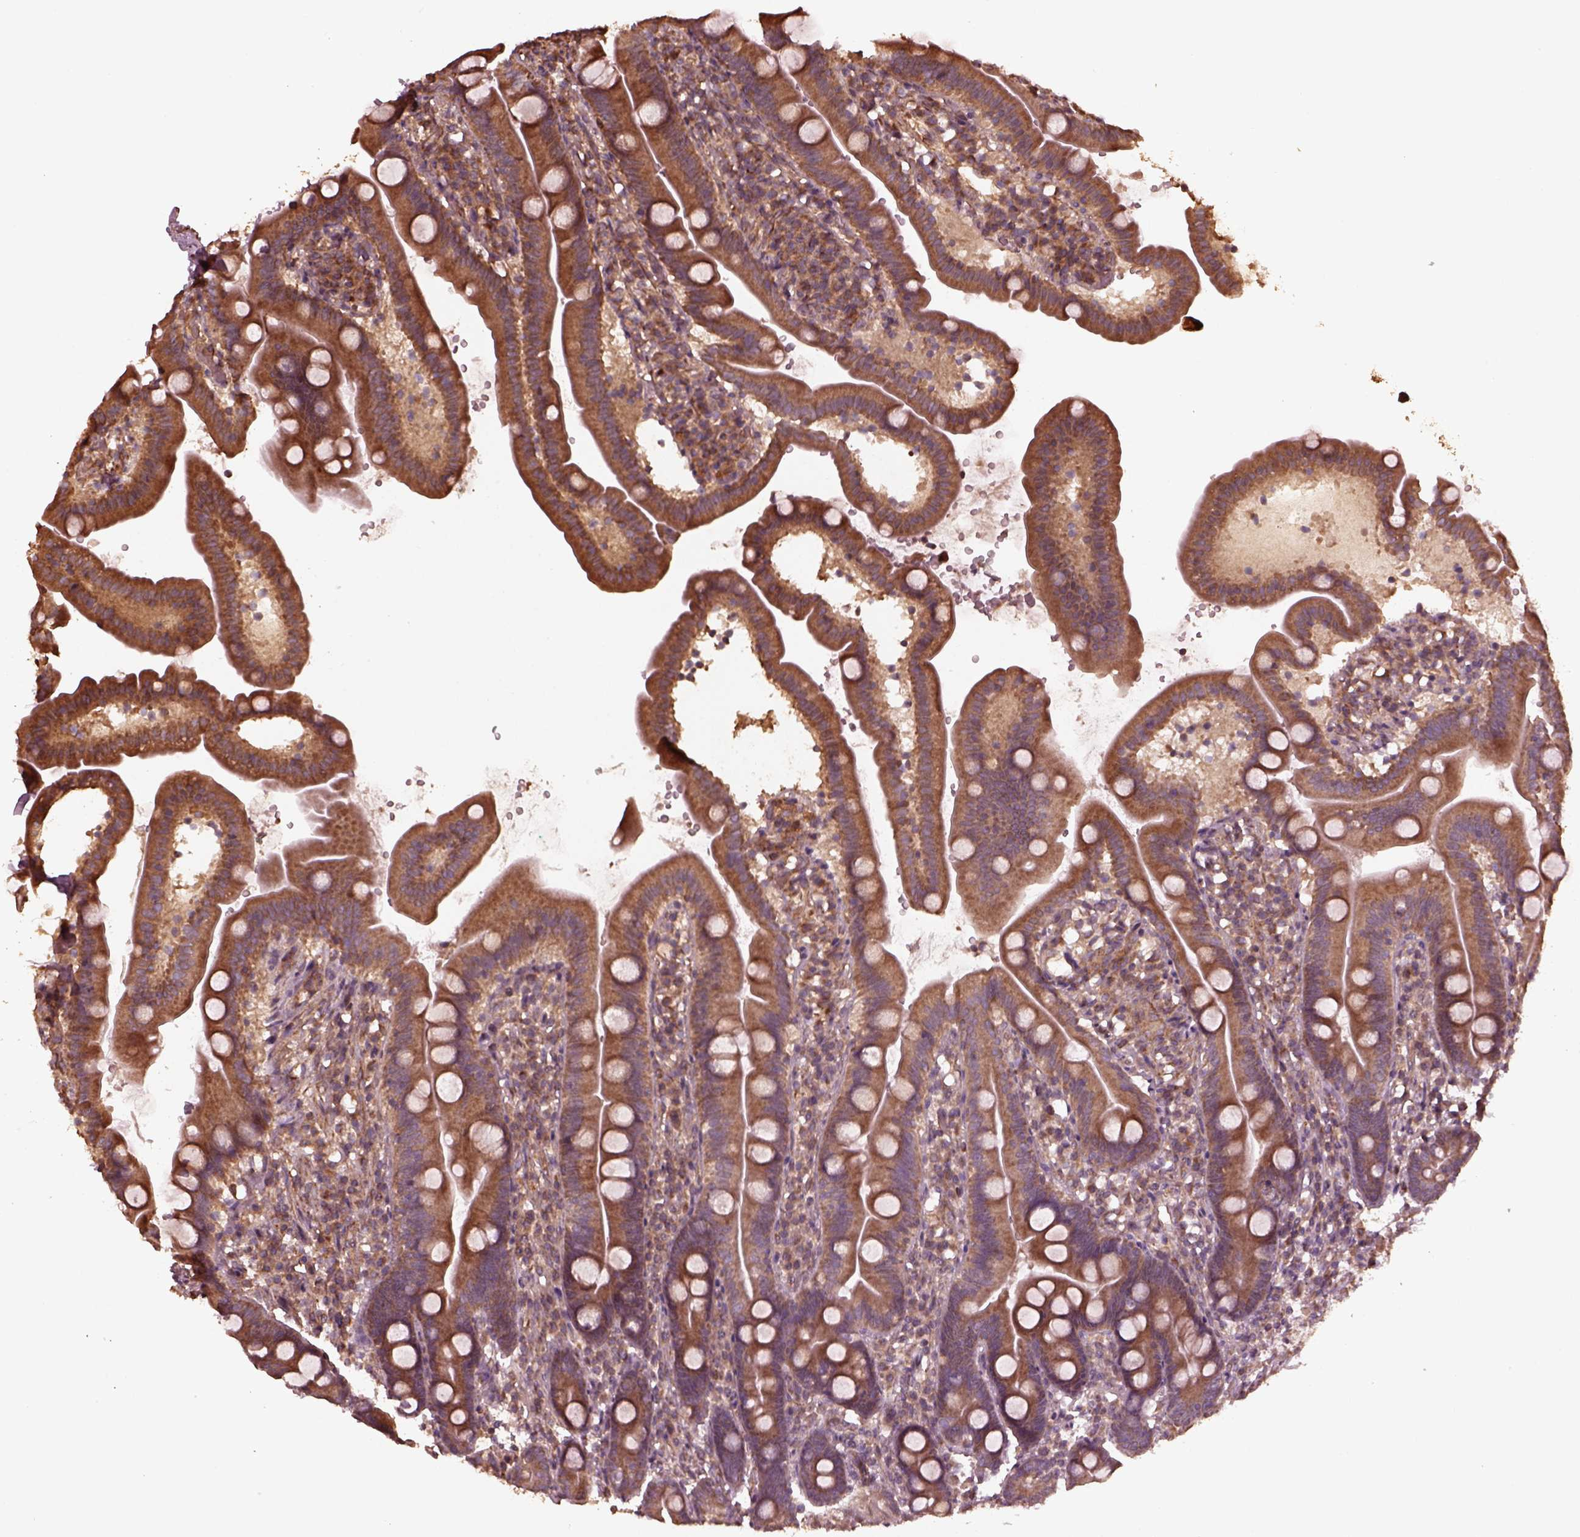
{"staining": {"intensity": "moderate", "quantity": "25%-75%", "location": "cytoplasmic/membranous"}, "tissue": "duodenum", "cell_type": "Glandular cells", "image_type": "normal", "snomed": [{"axis": "morphology", "description": "Normal tissue, NOS"}, {"axis": "topography", "description": "Duodenum"}], "caption": "Moderate cytoplasmic/membranous protein staining is present in about 25%-75% of glandular cells in duodenum. The staining was performed using DAB (3,3'-diaminobenzidine) to visualize the protein expression in brown, while the nuclei were stained in blue with hematoxylin (Magnification: 20x).", "gene": "GTPBP1", "patient": {"sex": "female", "age": 67}}